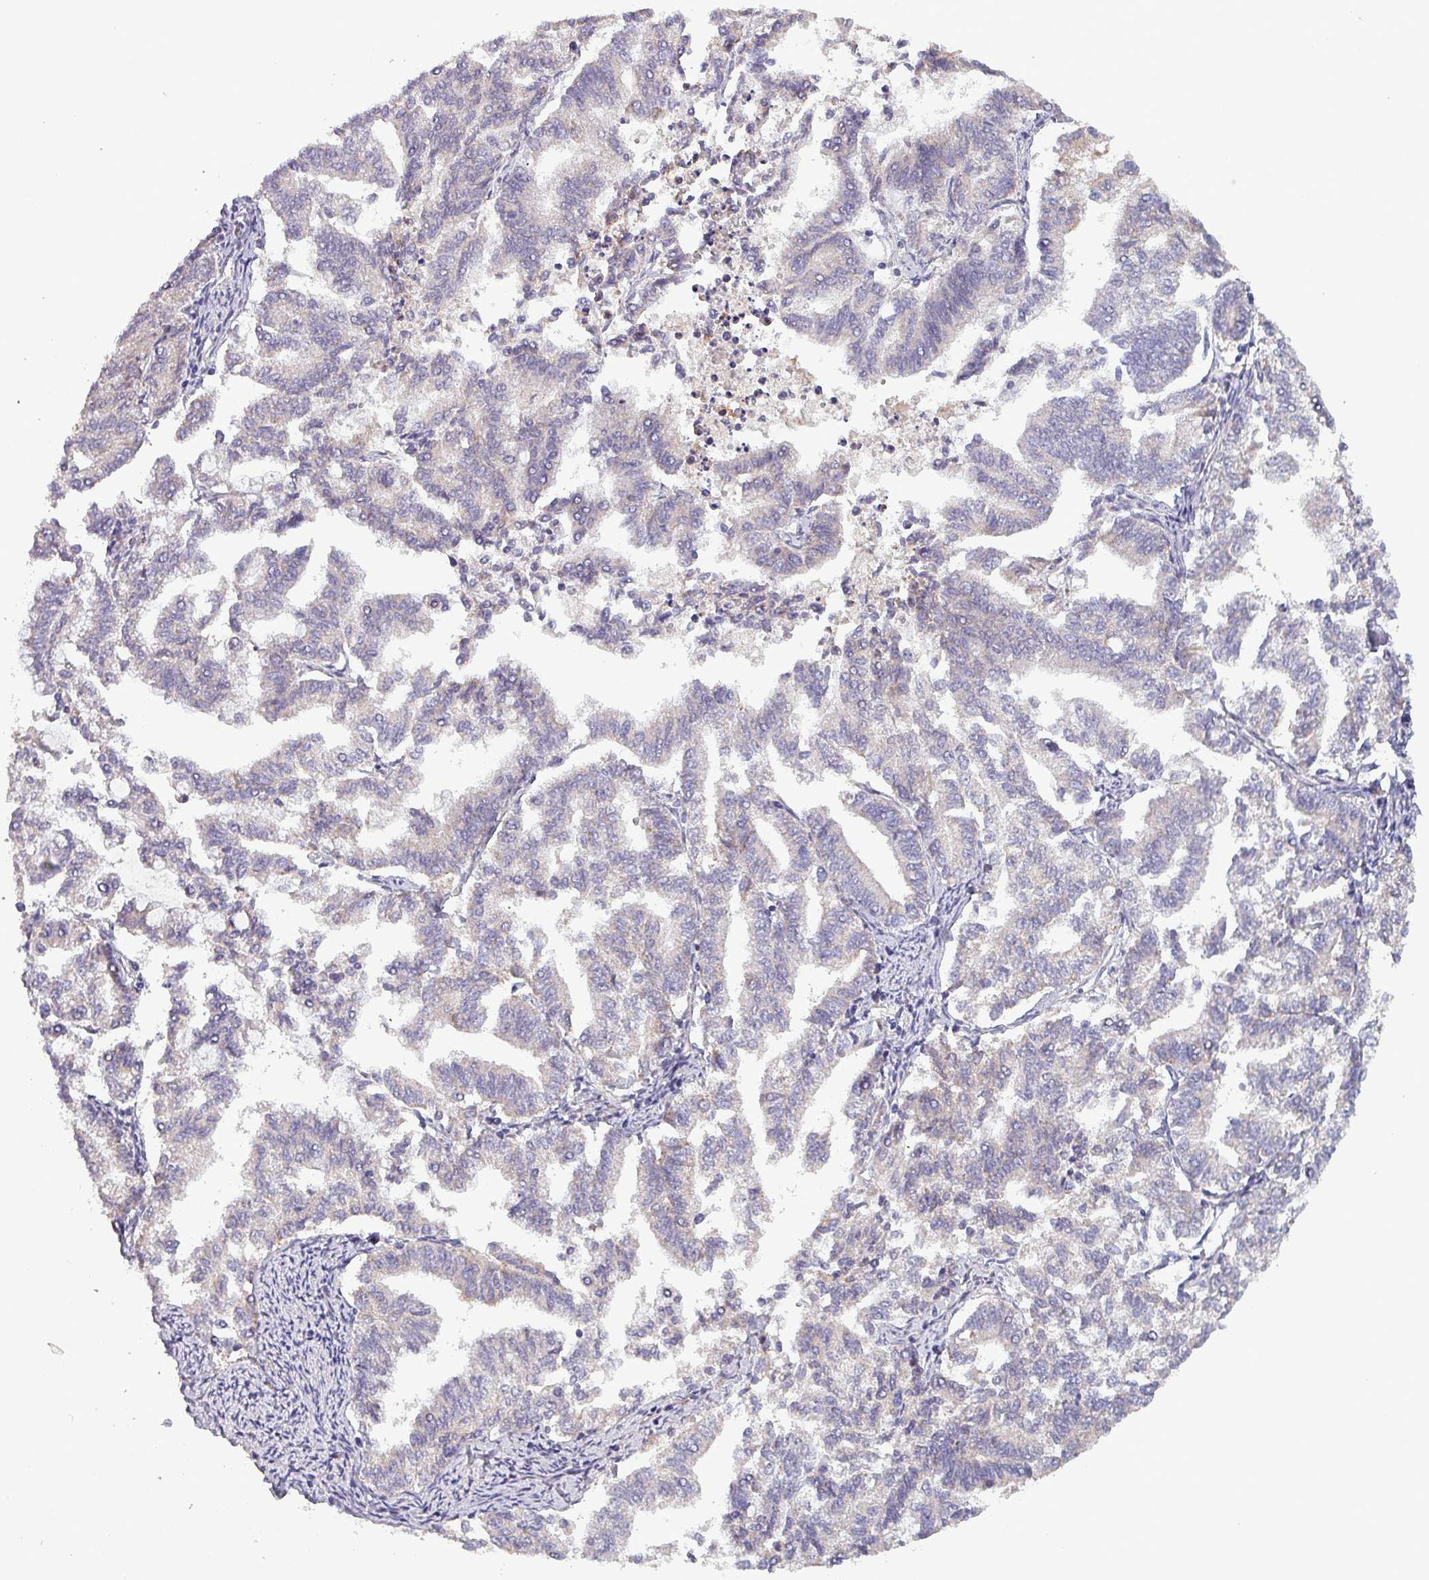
{"staining": {"intensity": "negative", "quantity": "none", "location": "none"}, "tissue": "endometrial cancer", "cell_type": "Tumor cells", "image_type": "cancer", "snomed": [{"axis": "morphology", "description": "Adenocarcinoma, NOS"}, {"axis": "topography", "description": "Endometrium"}], "caption": "This photomicrograph is of adenocarcinoma (endometrial) stained with IHC to label a protein in brown with the nuclei are counter-stained blue. There is no staining in tumor cells. The staining was performed using DAB to visualize the protein expression in brown, while the nuclei were stained in blue with hematoxylin (Magnification: 20x).", "gene": "ZNF322", "patient": {"sex": "female", "age": 79}}